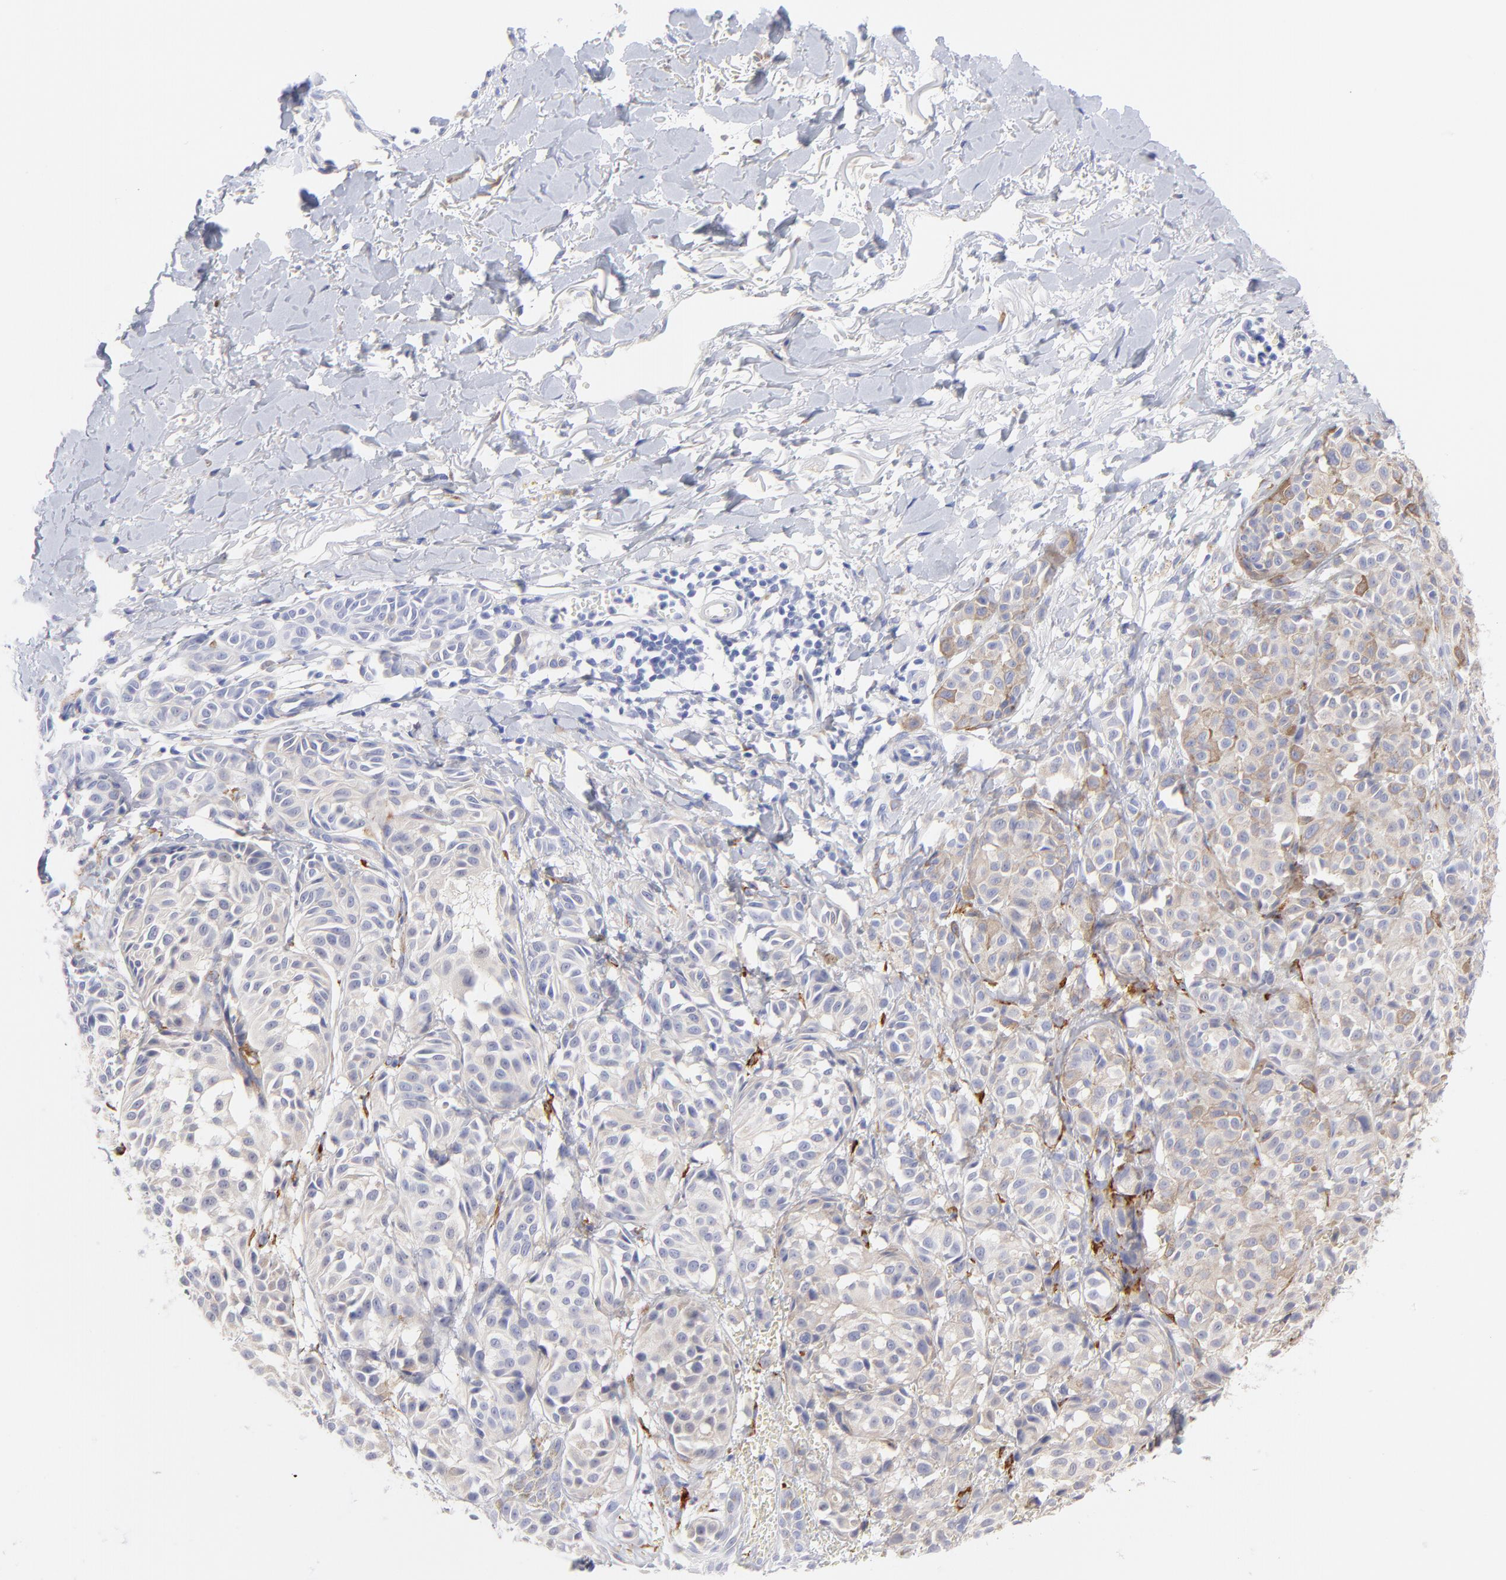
{"staining": {"intensity": "weak", "quantity": ">75%", "location": "cytoplasmic/membranous"}, "tissue": "melanoma", "cell_type": "Tumor cells", "image_type": "cancer", "snomed": [{"axis": "morphology", "description": "Malignant melanoma, NOS"}, {"axis": "topography", "description": "Skin"}], "caption": "Protein staining reveals weak cytoplasmic/membranous expression in approximately >75% of tumor cells in melanoma. The staining is performed using DAB brown chromogen to label protein expression. The nuclei are counter-stained blue using hematoxylin.", "gene": "C1QTNF6", "patient": {"sex": "male", "age": 76}}